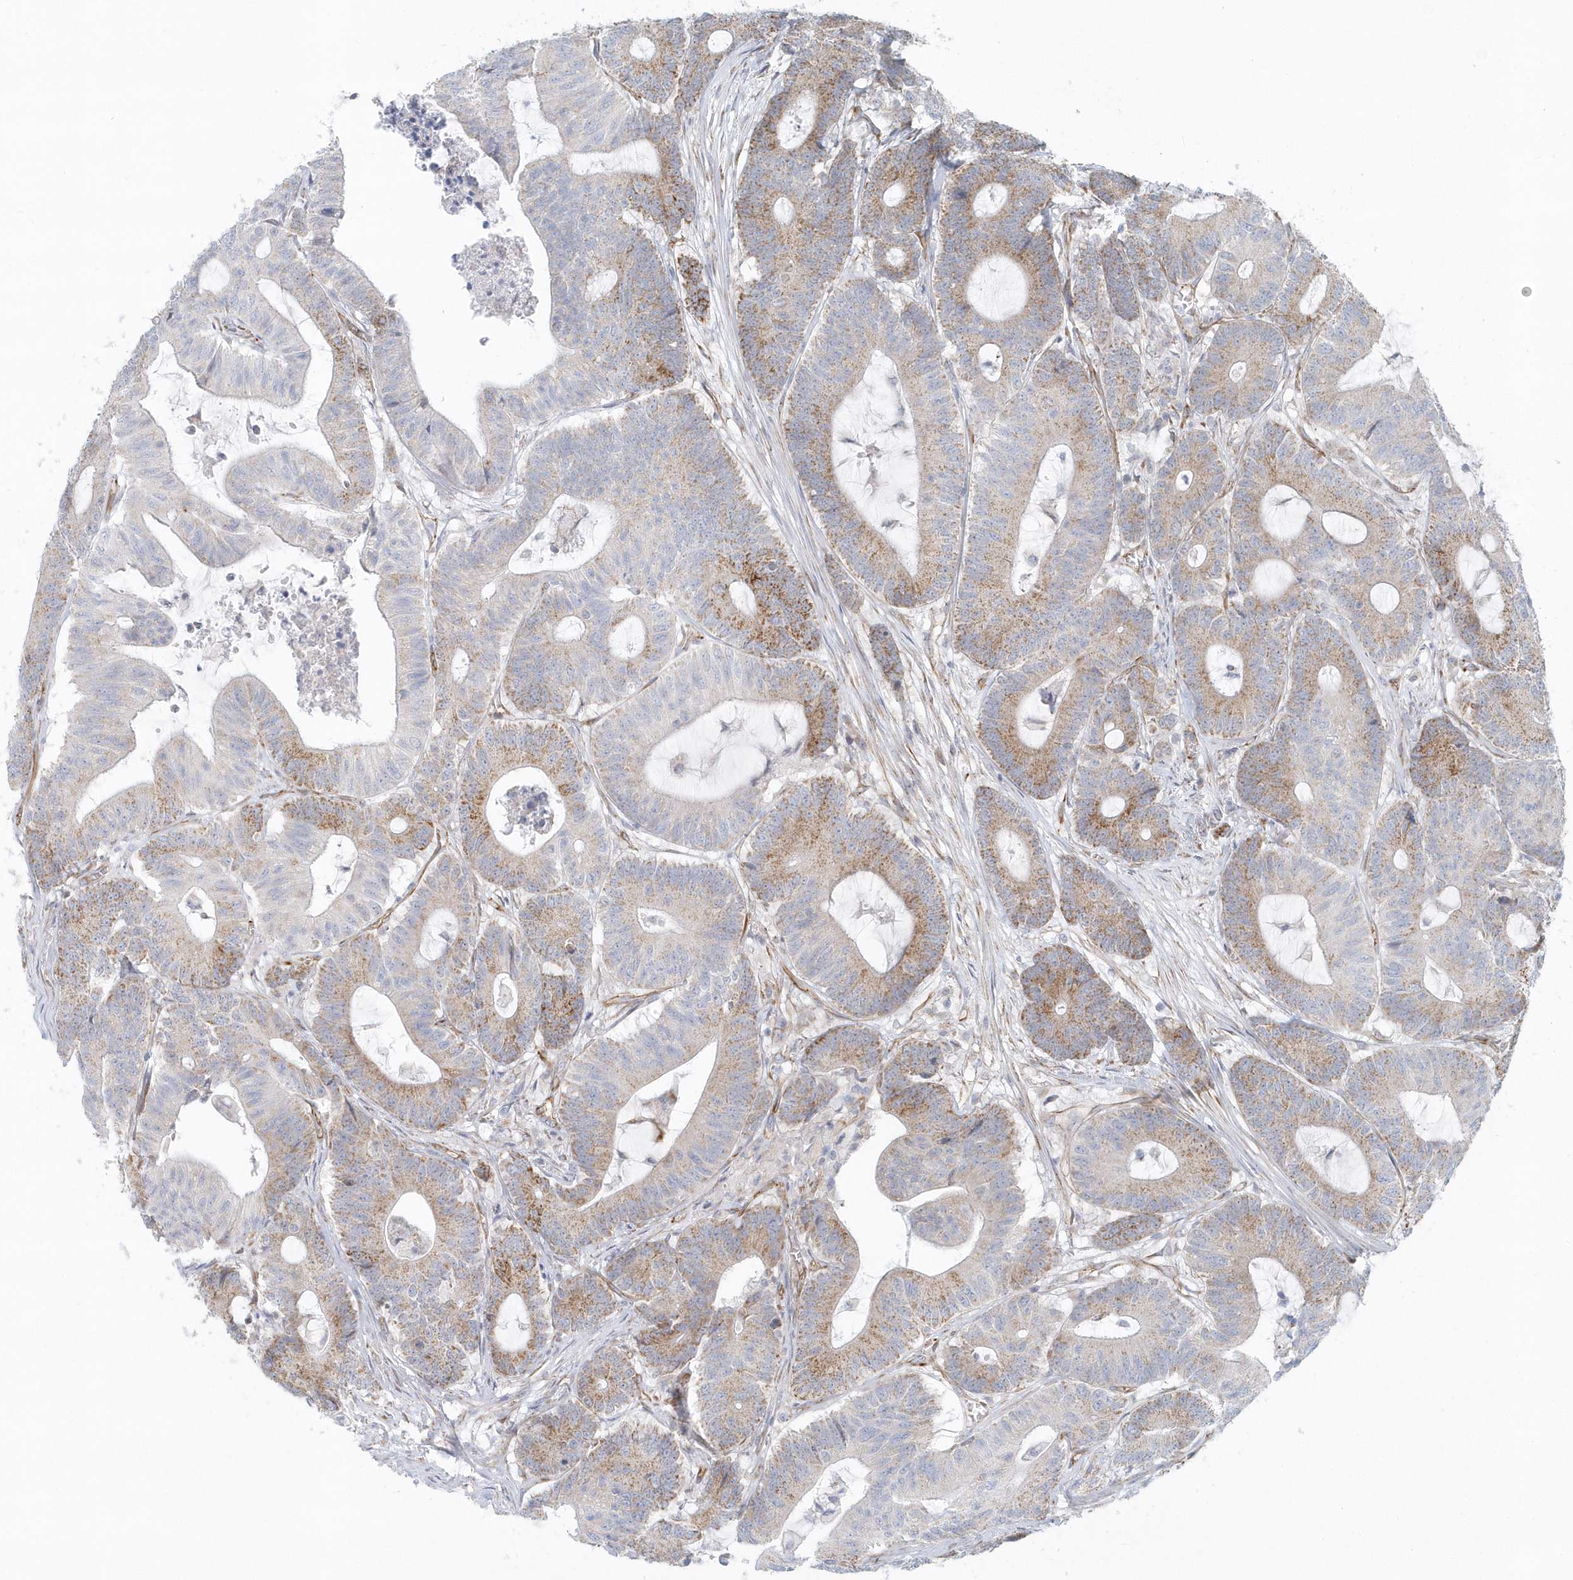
{"staining": {"intensity": "moderate", "quantity": "25%-75%", "location": "cytoplasmic/membranous"}, "tissue": "colorectal cancer", "cell_type": "Tumor cells", "image_type": "cancer", "snomed": [{"axis": "morphology", "description": "Adenocarcinoma, NOS"}, {"axis": "topography", "description": "Colon"}], "caption": "Immunohistochemistry (IHC) (DAB (3,3'-diaminobenzidine)) staining of human colorectal cancer shows moderate cytoplasmic/membranous protein positivity in approximately 25%-75% of tumor cells.", "gene": "GPR152", "patient": {"sex": "female", "age": 84}}